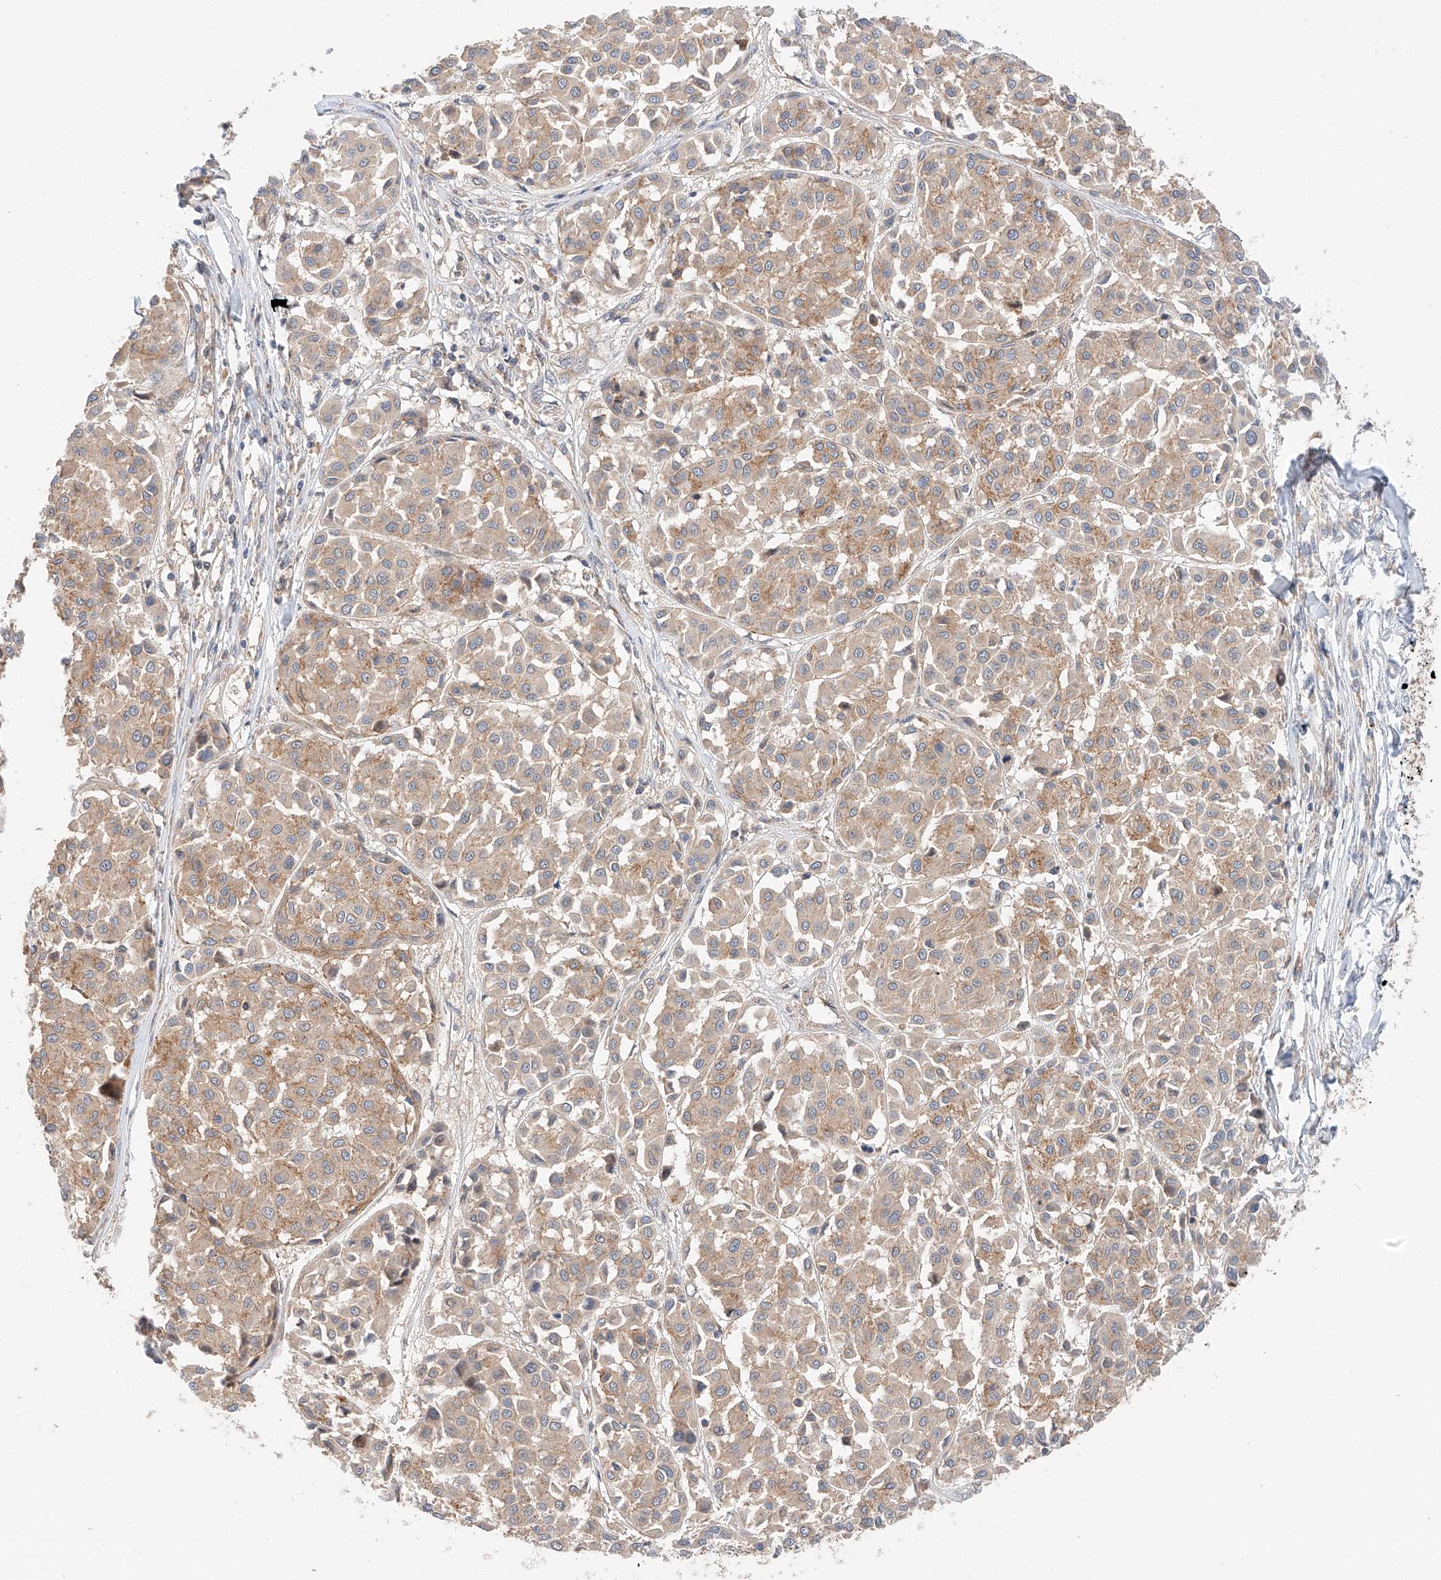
{"staining": {"intensity": "weak", "quantity": ">75%", "location": "cytoplasmic/membranous"}, "tissue": "melanoma", "cell_type": "Tumor cells", "image_type": "cancer", "snomed": [{"axis": "morphology", "description": "Malignant melanoma, Metastatic site"}, {"axis": "topography", "description": "Soft tissue"}], "caption": "Melanoma stained with immunohistochemistry exhibits weak cytoplasmic/membranous positivity in approximately >75% of tumor cells.", "gene": "XPNPEP1", "patient": {"sex": "male", "age": 41}}